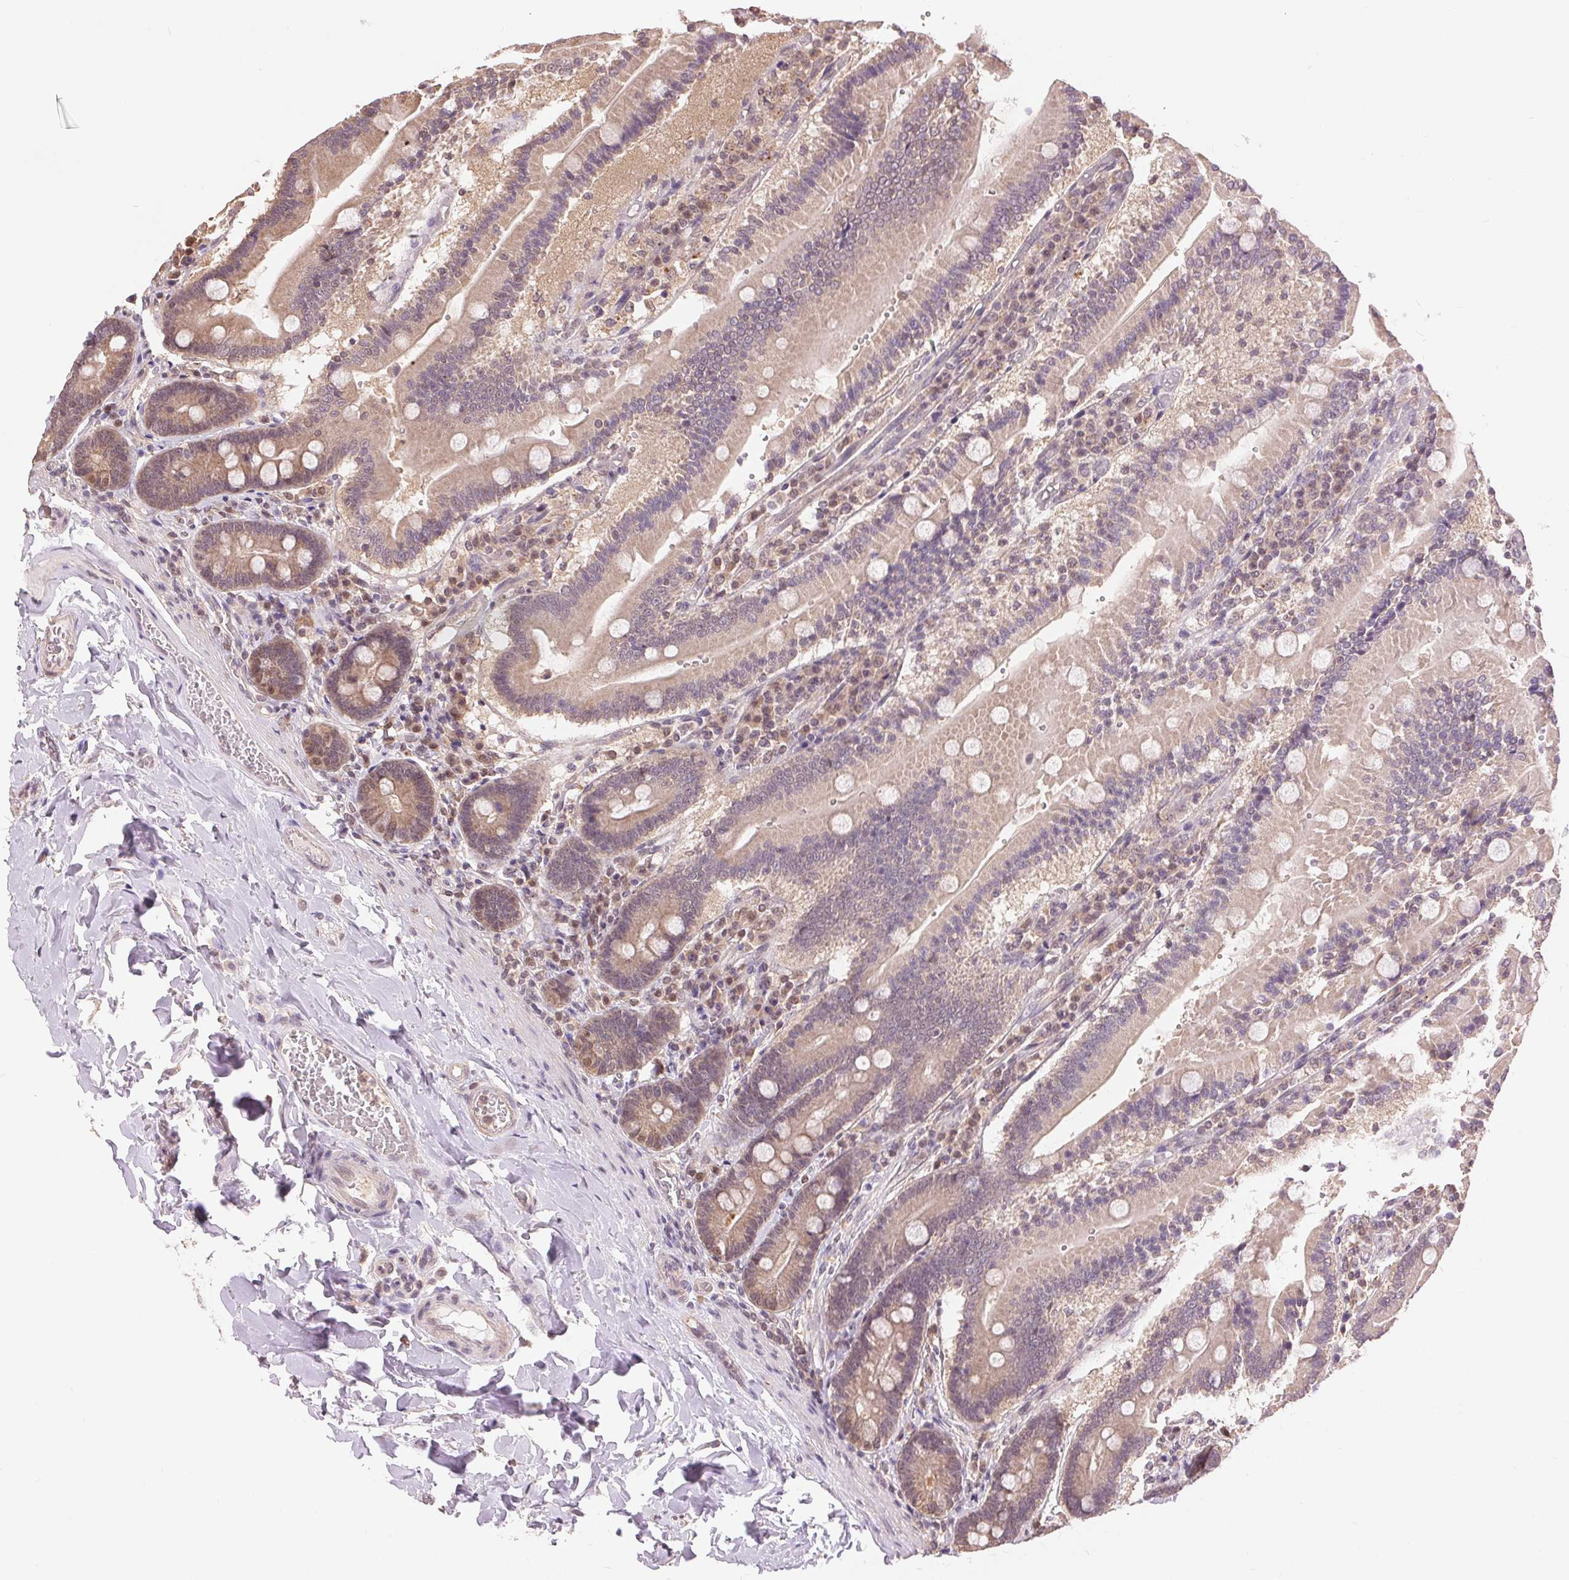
{"staining": {"intensity": "weak", "quantity": ">75%", "location": "cytoplasmic/membranous"}, "tissue": "duodenum", "cell_type": "Glandular cells", "image_type": "normal", "snomed": [{"axis": "morphology", "description": "Normal tissue, NOS"}, {"axis": "topography", "description": "Duodenum"}], "caption": "Glandular cells demonstrate low levels of weak cytoplasmic/membranous staining in about >75% of cells in normal human duodenum. (Brightfield microscopy of DAB IHC at high magnification).", "gene": "TMEM273", "patient": {"sex": "female", "age": 62}}